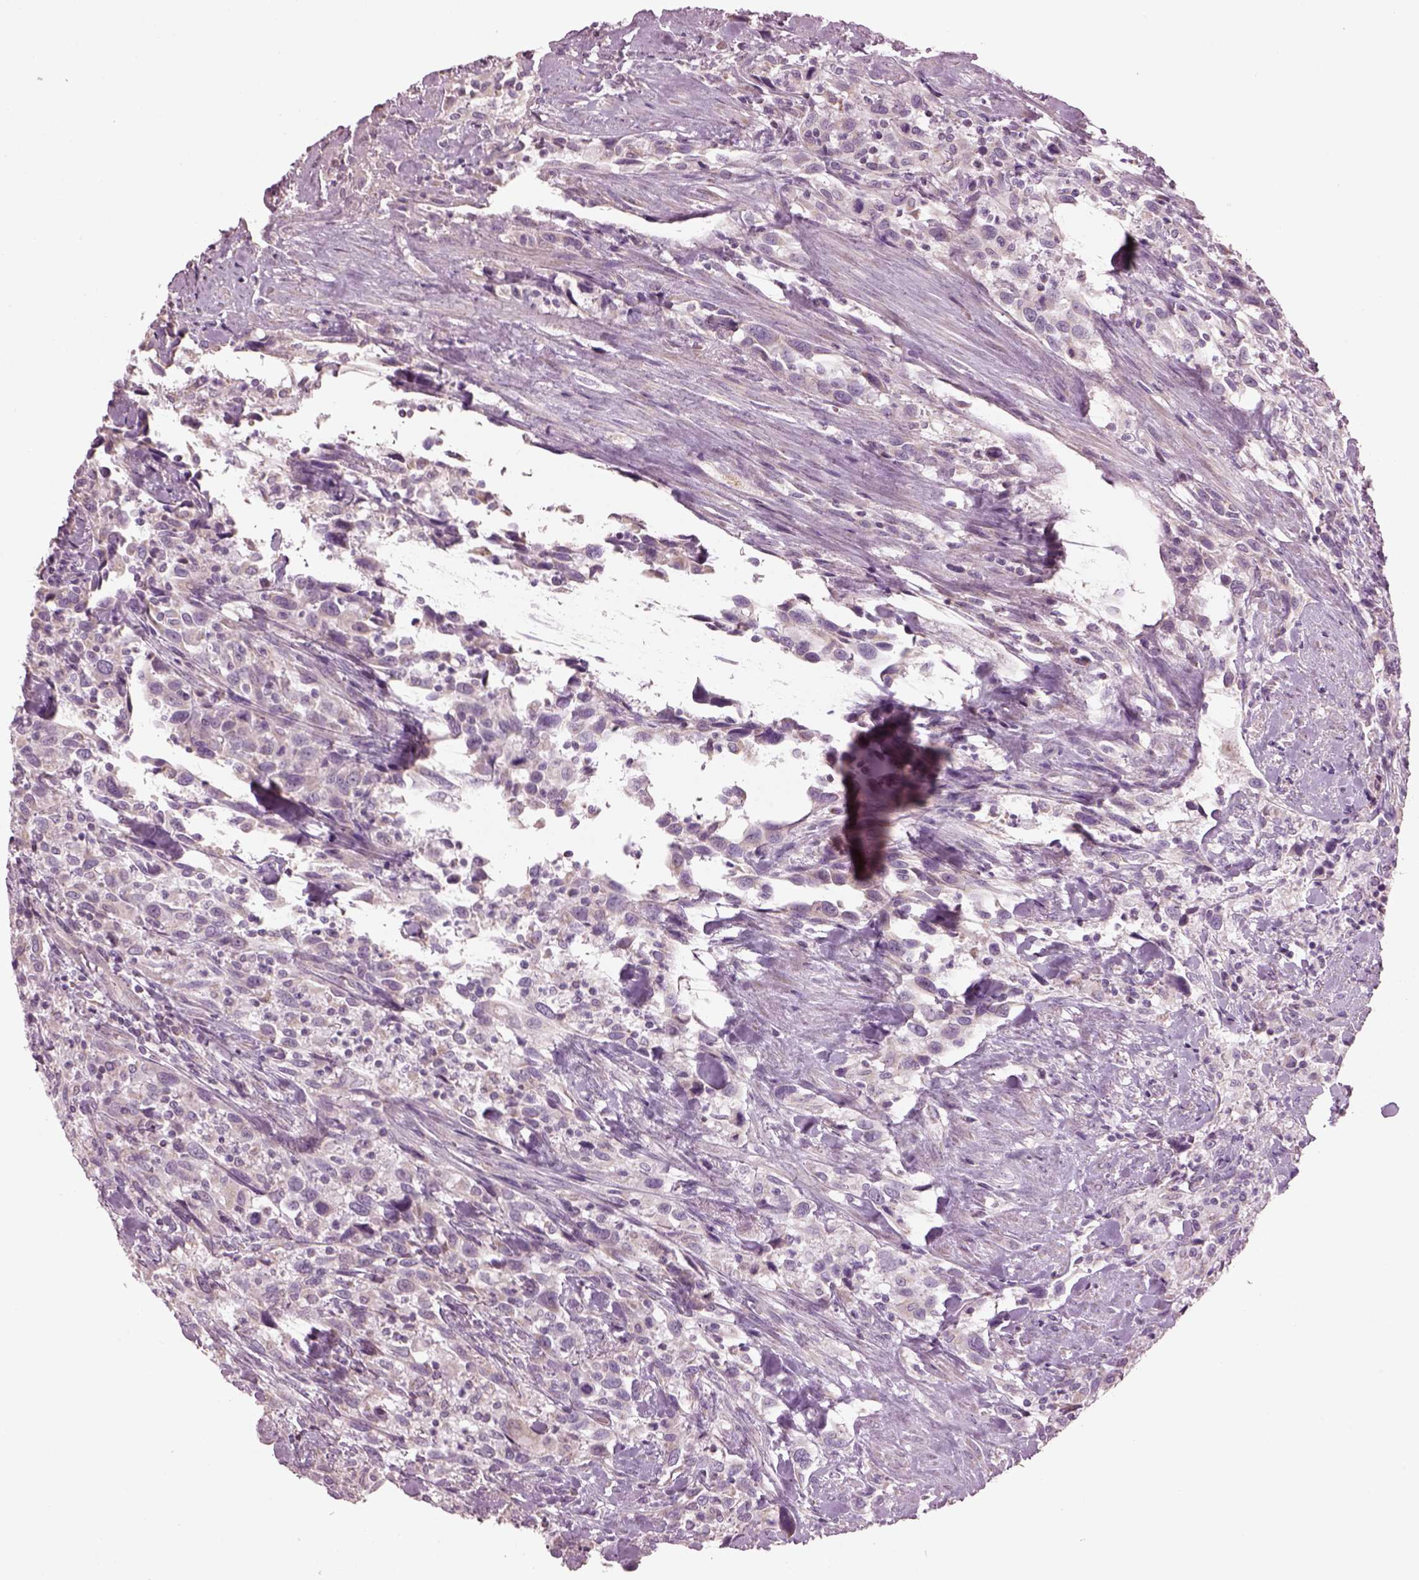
{"staining": {"intensity": "negative", "quantity": "none", "location": "none"}, "tissue": "urothelial cancer", "cell_type": "Tumor cells", "image_type": "cancer", "snomed": [{"axis": "morphology", "description": "Urothelial carcinoma, NOS"}, {"axis": "morphology", "description": "Urothelial carcinoma, High grade"}, {"axis": "topography", "description": "Urinary bladder"}], "caption": "DAB (3,3'-diaminobenzidine) immunohistochemical staining of transitional cell carcinoma demonstrates no significant expression in tumor cells.", "gene": "SPATA7", "patient": {"sex": "female", "age": 64}}